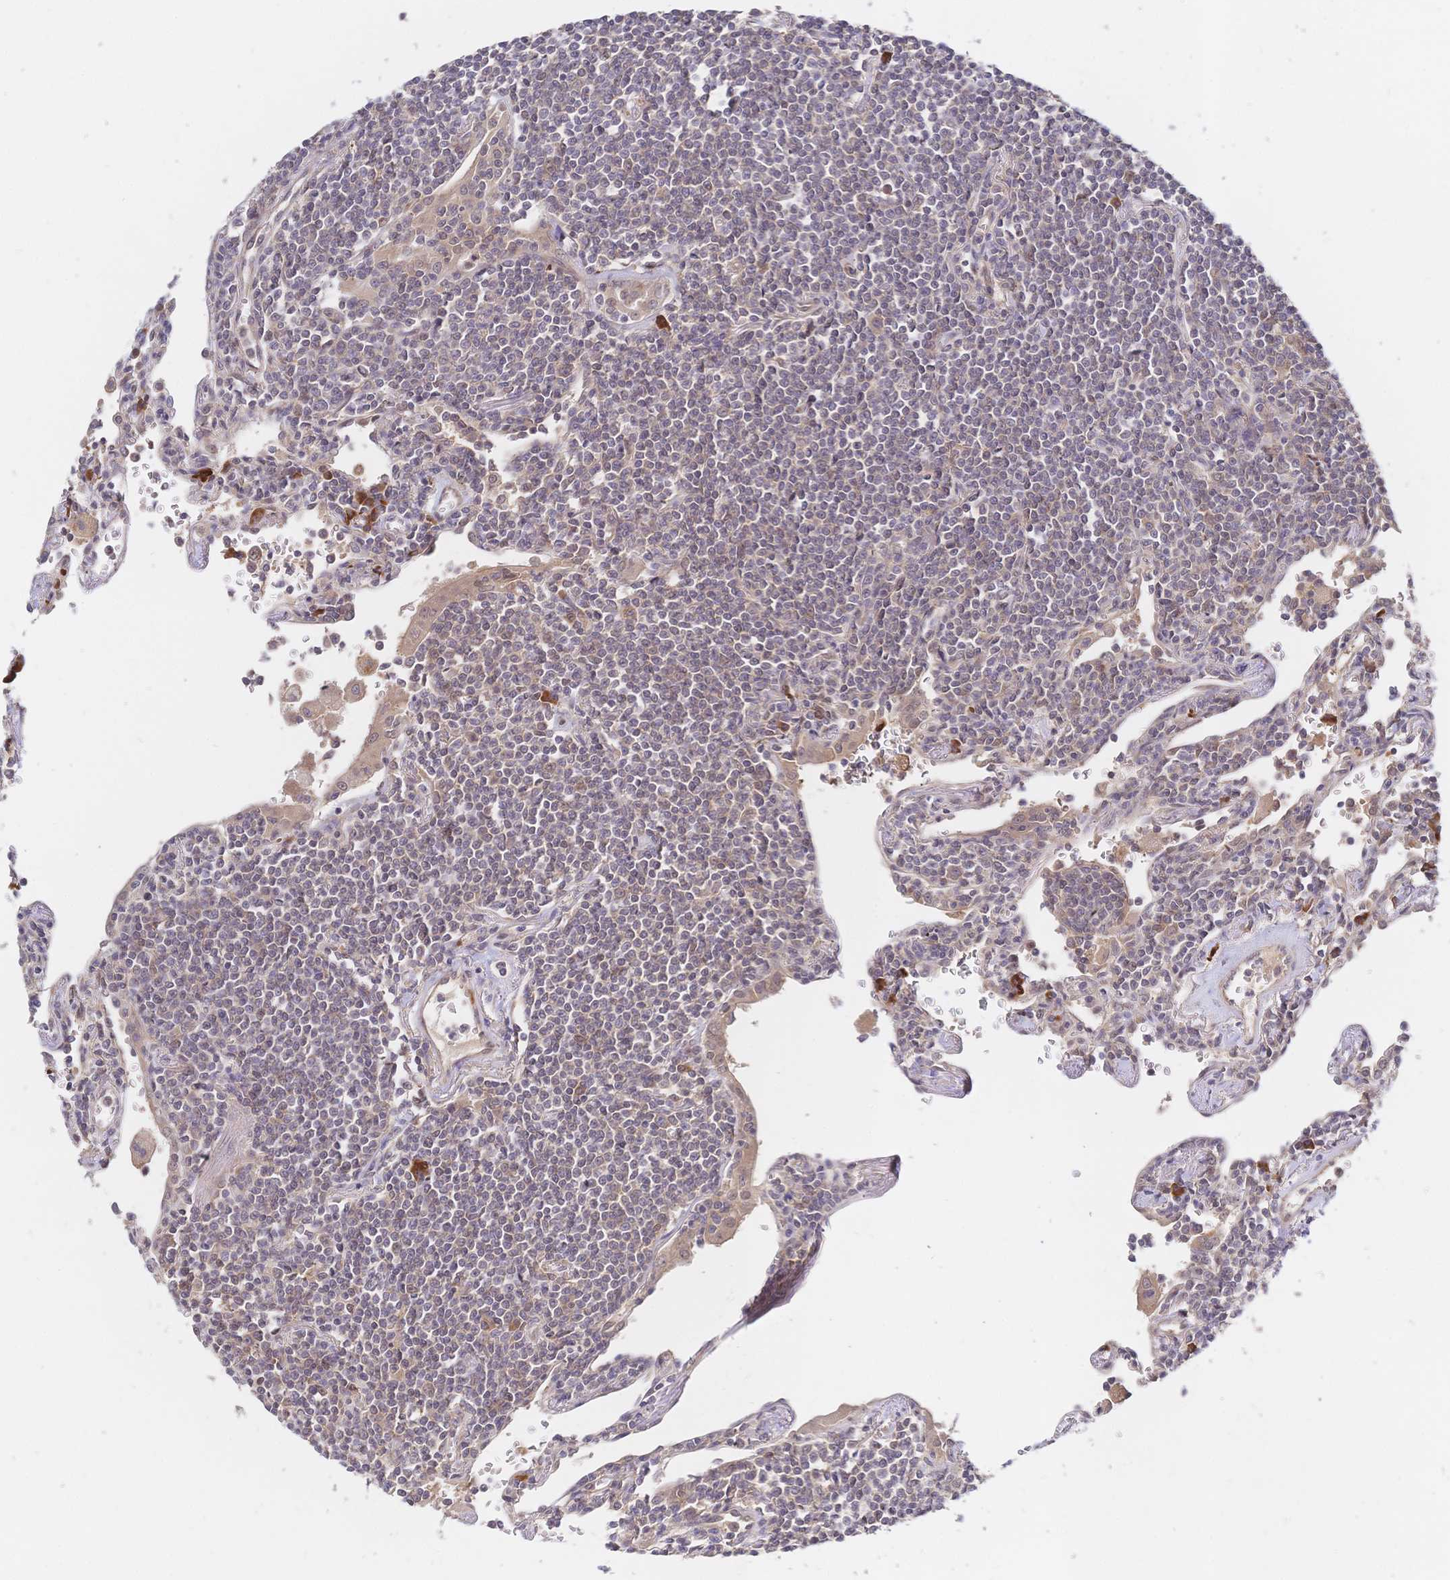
{"staining": {"intensity": "negative", "quantity": "none", "location": "none"}, "tissue": "lymphoma", "cell_type": "Tumor cells", "image_type": "cancer", "snomed": [{"axis": "morphology", "description": "Malignant lymphoma, non-Hodgkin's type, Low grade"}, {"axis": "topography", "description": "Lung"}], "caption": "There is no significant positivity in tumor cells of low-grade malignant lymphoma, non-Hodgkin's type. (Brightfield microscopy of DAB IHC at high magnification).", "gene": "LMO4", "patient": {"sex": "female", "age": 71}}